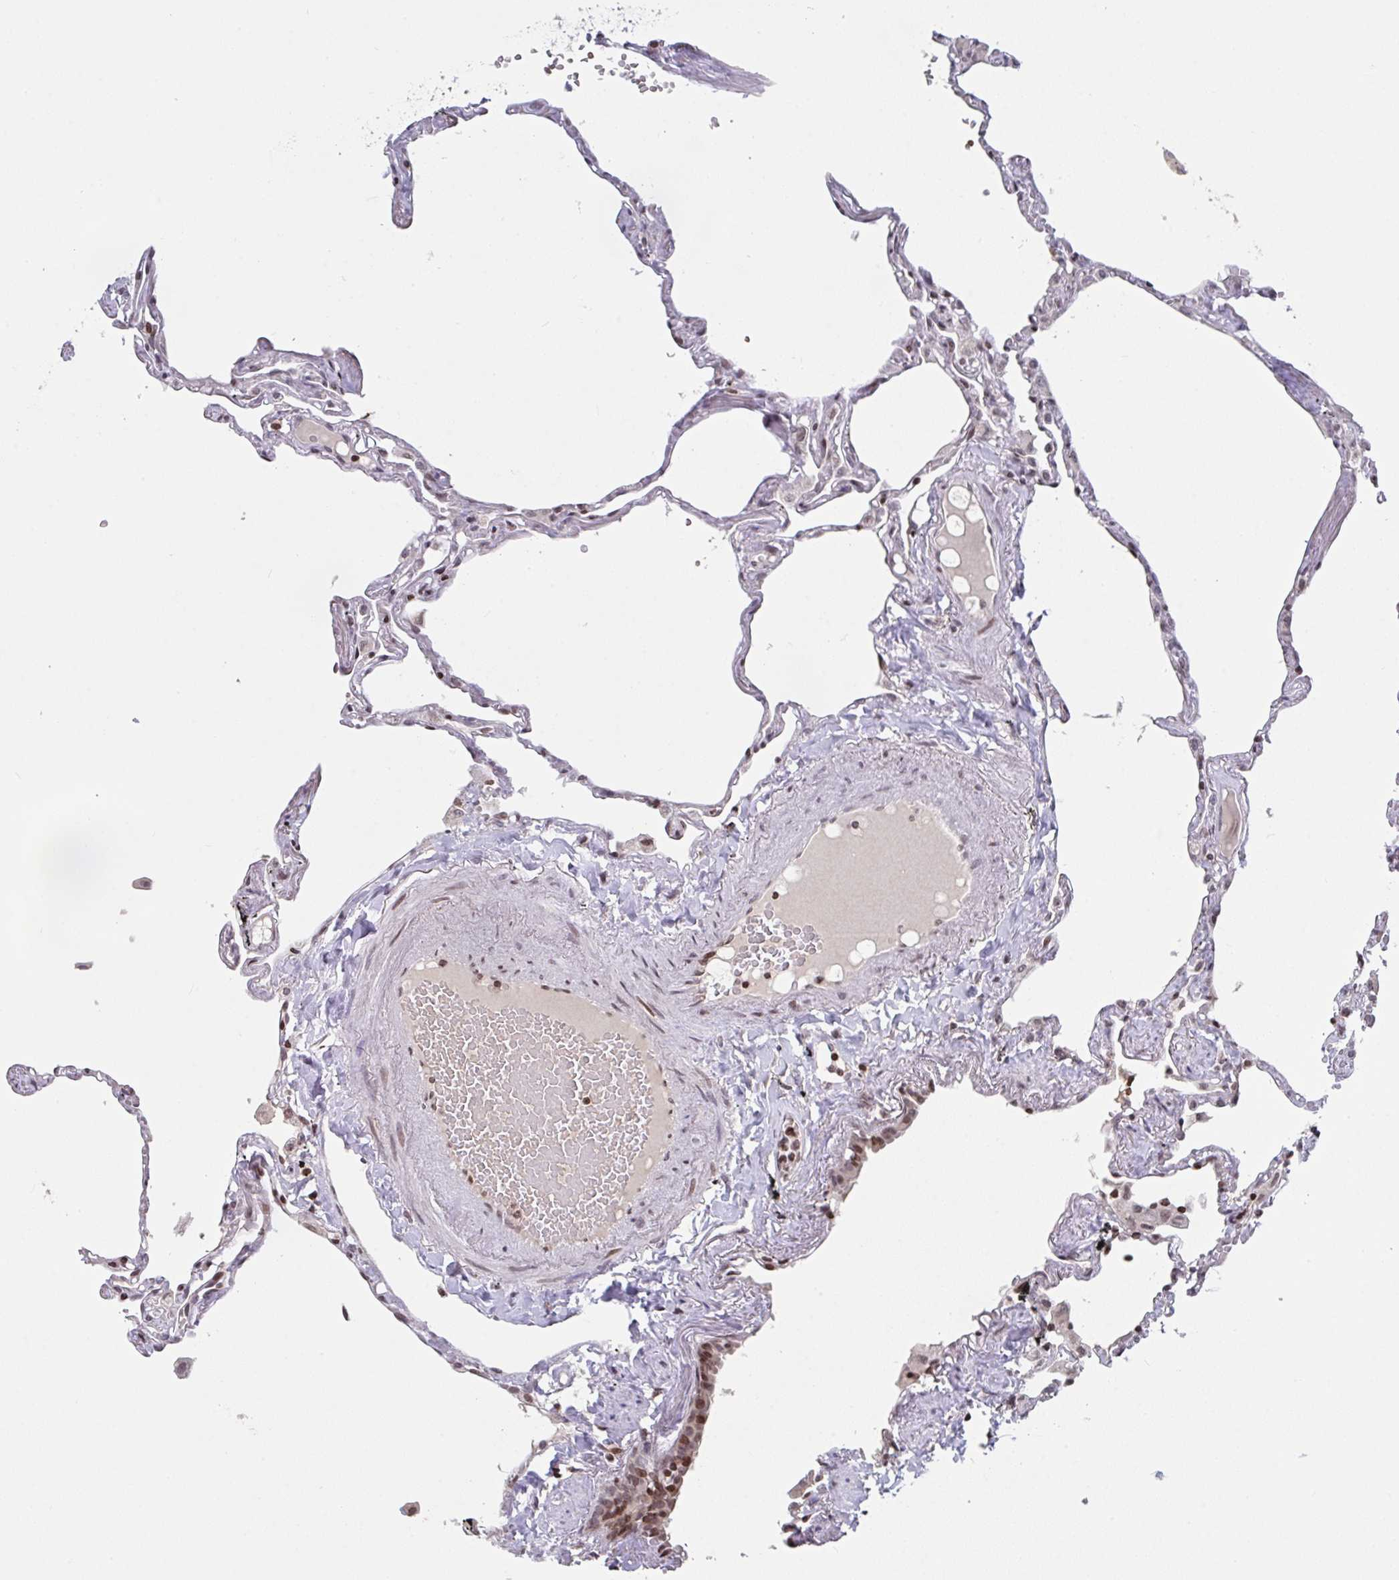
{"staining": {"intensity": "moderate", "quantity": "<25%", "location": "nuclear"}, "tissue": "lung", "cell_type": "Alveolar cells", "image_type": "normal", "snomed": [{"axis": "morphology", "description": "Normal tissue, NOS"}, {"axis": "topography", "description": "Lung"}], "caption": "DAB (3,3'-diaminobenzidine) immunohistochemical staining of unremarkable human lung shows moderate nuclear protein staining in about <25% of alveolar cells.", "gene": "PCDHB8", "patient": {"sex": "female", "age": 67}}